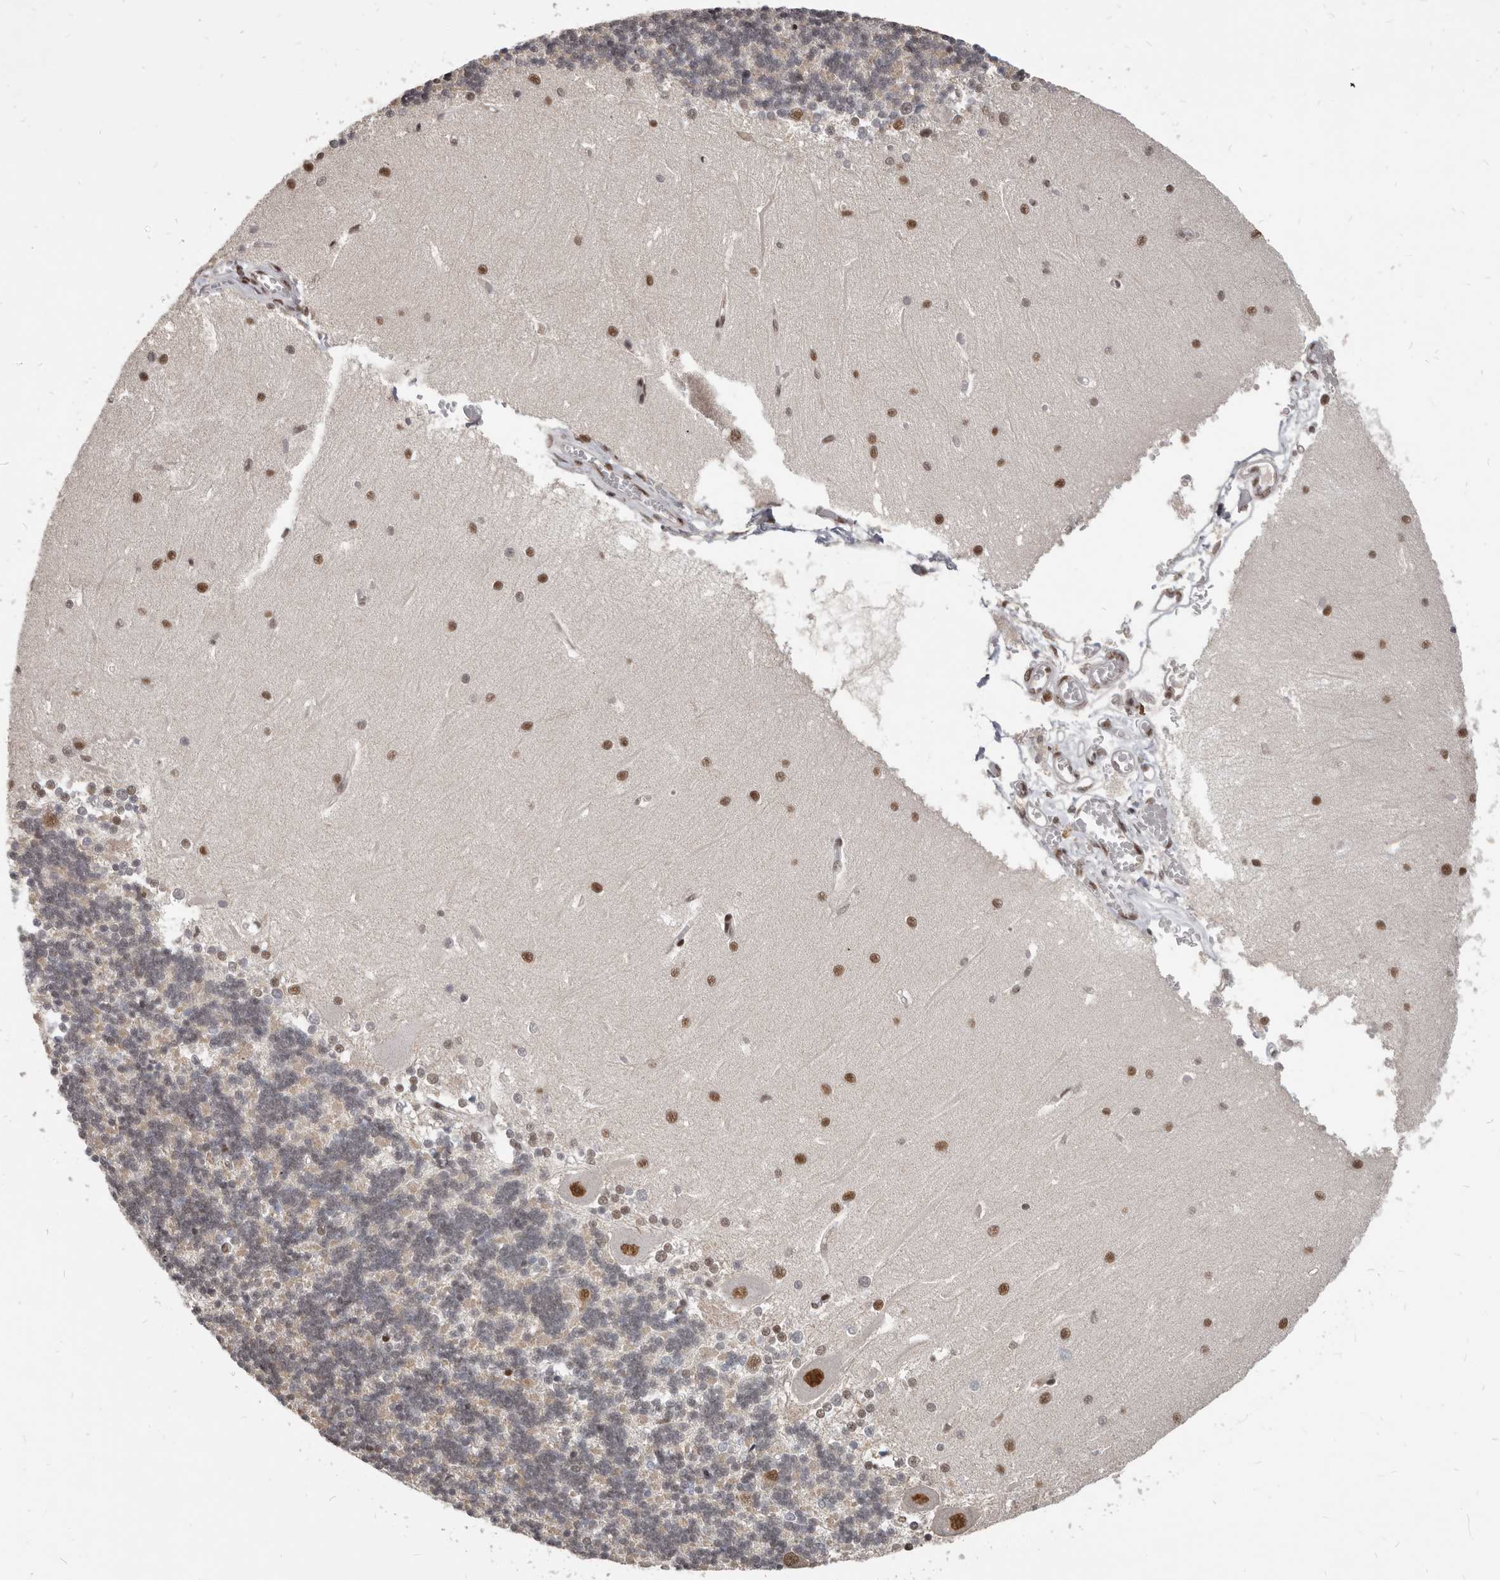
{"staining": {"intensity": "weak", "quantity": "25%-75%", "location": "cytoplasmic/membranous,nuclear"}, "tissue": "cerebellum", "cell_type": "Cells in granular layer", "image_type": "normal", "snomed": [{"axis": "morphology", "description": "Normal tissue, NOS"}, {"axis": "topography", "description": "Cerebellum"}], "caption": "A high-resolution histopathology image shows immunohistochemistry (IHC) staining of benign cerebellum, which demonstrates weak cytoplasmic/membranous,nuclear positivity in about 25%-75% of cells in granular layer.", "gene": "ATF5", "patient": {"sex": "male", "age": 37}}